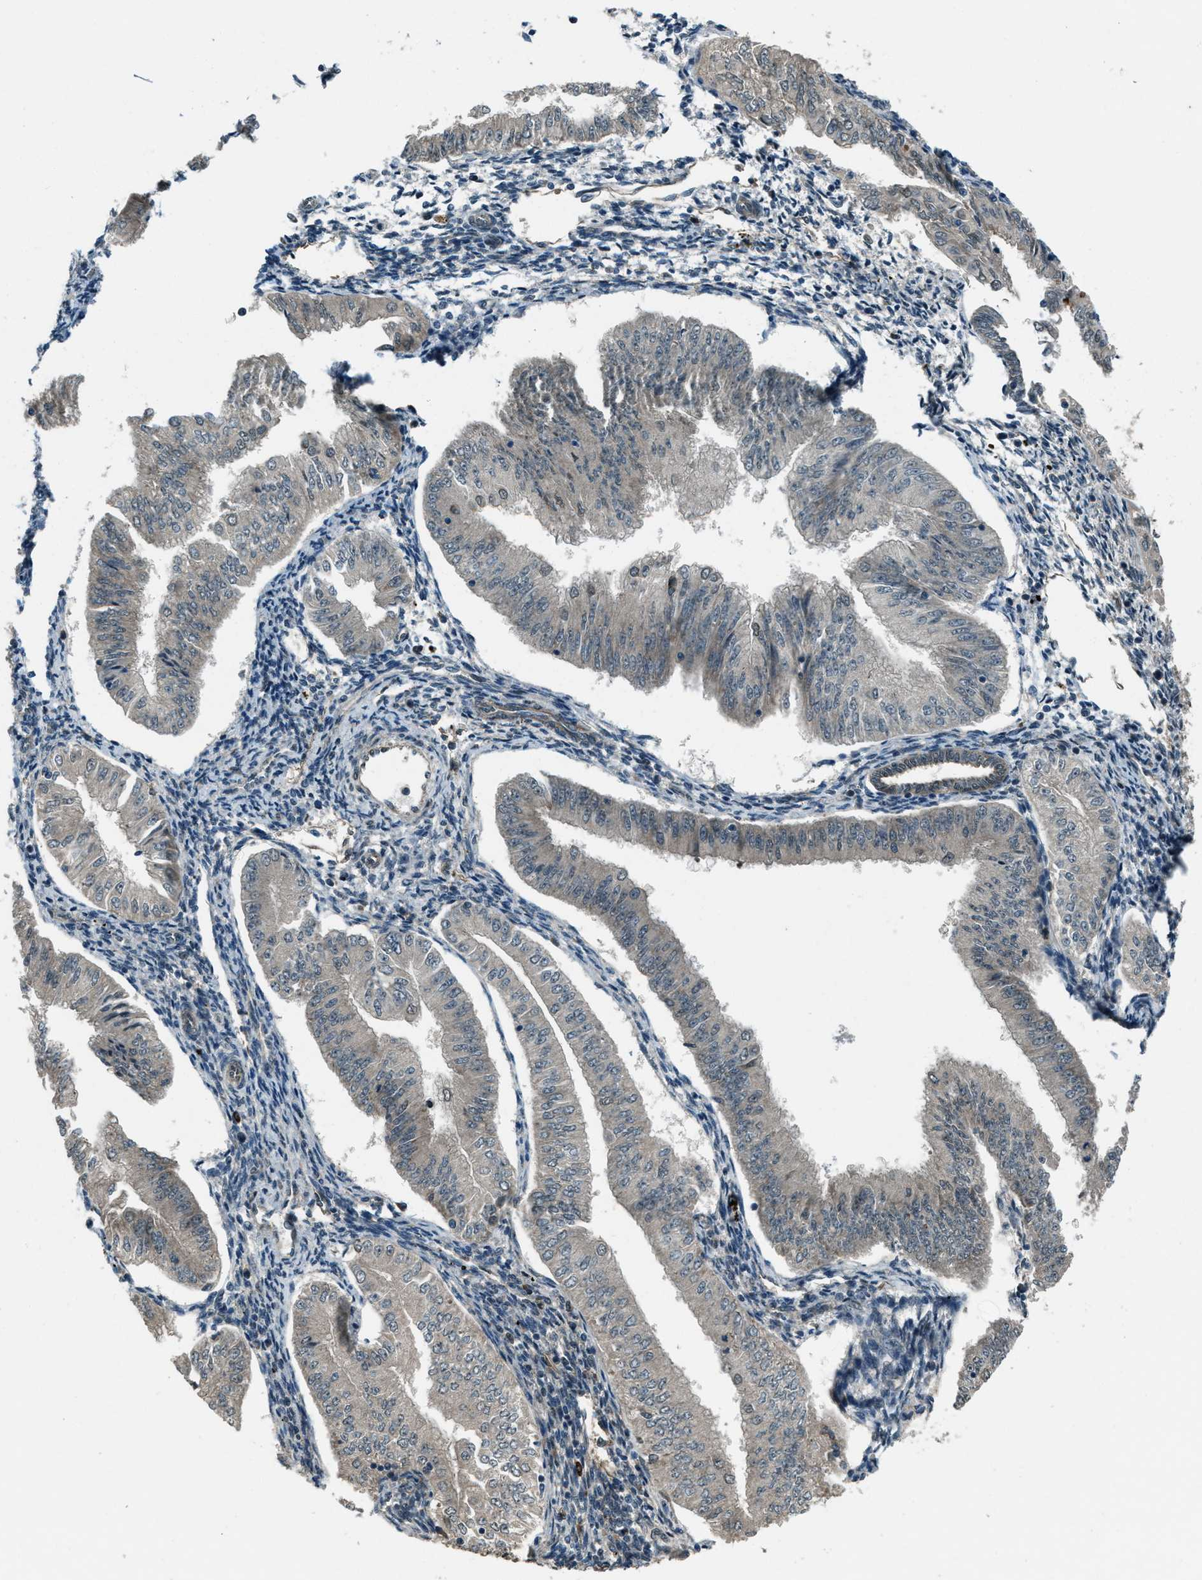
{"staining": {"intensity": "negative", "quantity": "none", "location": "none"}, "tissue": "endometrial cancer", "cell_type": "Tumor cells", "image_type": "cancer", "snomed": [{"axis": "morphology", "description": "Normal tissue, NOS"}, {"axis": "morphology", "description": "Adenocarcinoma, NOS"}, {"axis": "topography", "description": "Endometrium"}], "caption": "Human adenocarcinoma (endometrial) stained for a protein using immunohistochemistry (IHC) reveals no staining in tumor cells.", "gene": "SVIL", "patient": {"sex": "female", "age": 53}}